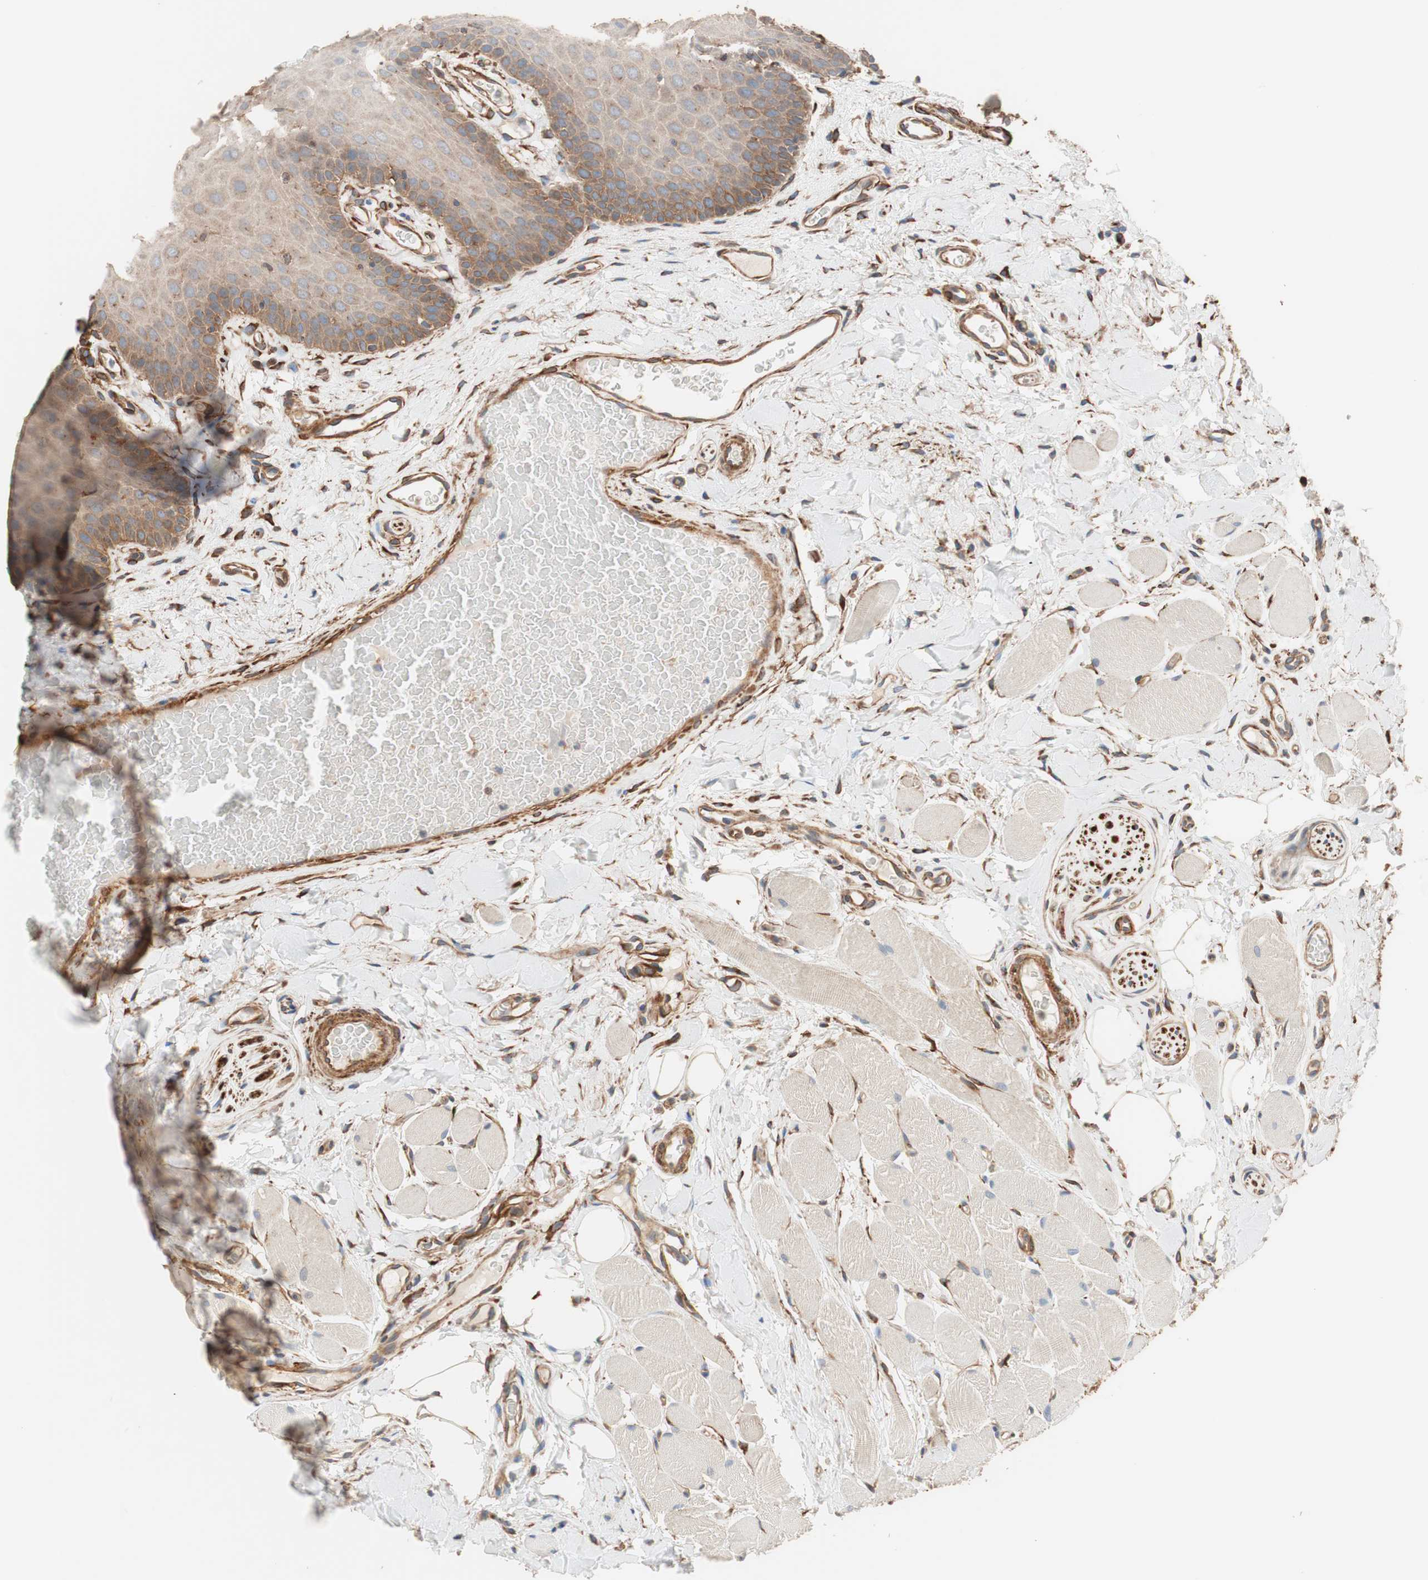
{"staining": {"intensity": "moderate", "quantity": "25%-75%", "location": "cytoplasmic/membranous"}, "tissue": "oral mucosa", "cell_type": "Squamous epithelial cells", "image_type": "normal", "snomed": [{"axis": "morphology", "description": "Normal tissue, NOS"}, {"axis": "topography", "description": "Oral tissue"}], "caption": "This image displays normal oral mucosa stained with IHC to label a protein in brown. The cytoplasmic/membranous of squamous epithelial cells show moderate positivity for the protein. Nuclei are counter-stained blue.", "gene": "GPSM2", "patient": {"sex": "male", "age": 54}}